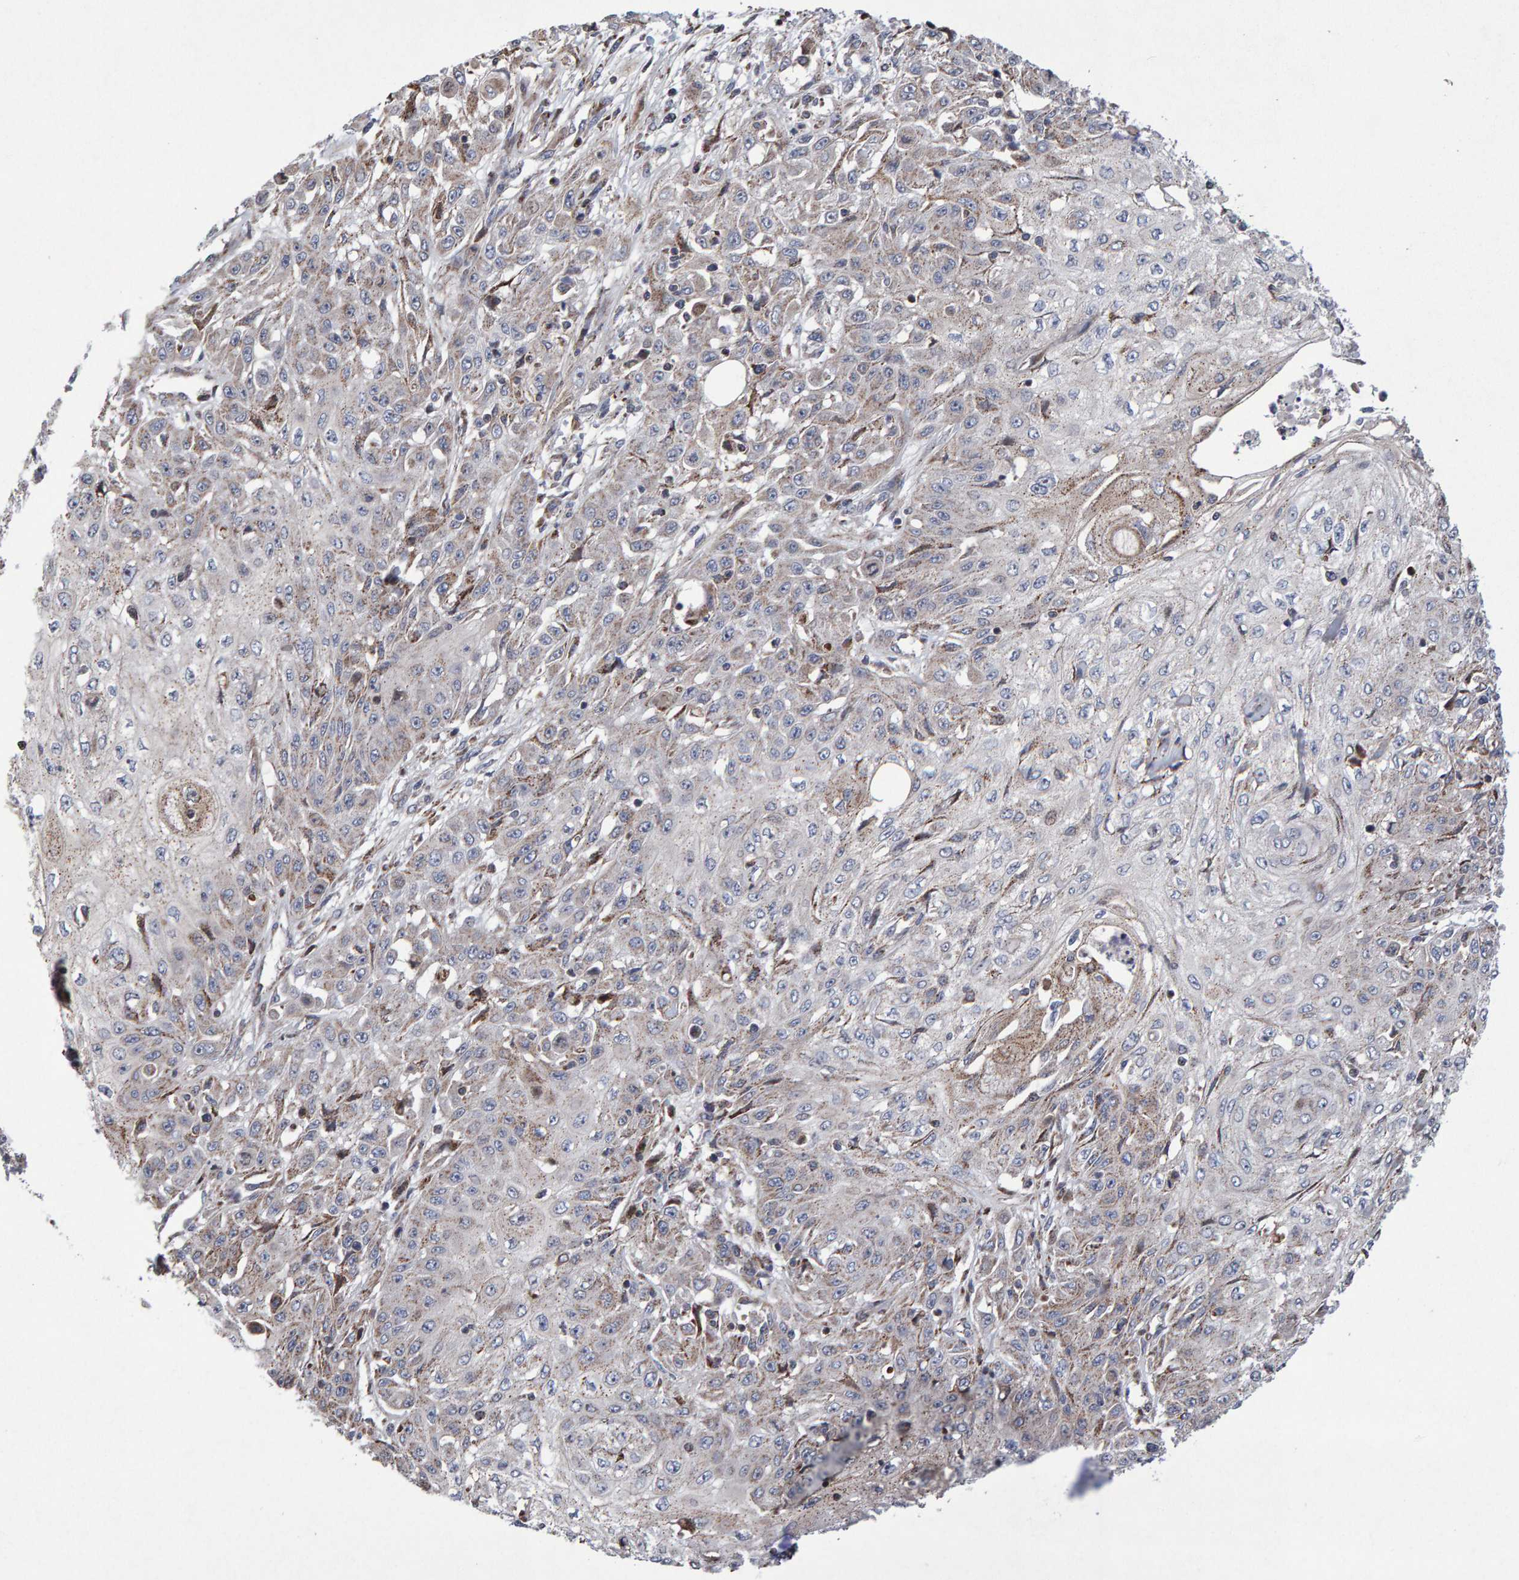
{"staining": {"intensity": "weak", "quantity": "25%-75%", "location": "cytoplasmic/membranous"}, "tissue": "skin cancer", "cell_type": "Tumor cells", "image_type": "cancer", "snomed": [{"axis": "morphology", "description": "Squamous cell carcinoma, NOS"}, {"axis": "morphology", "description": "Squamous cell carcinoma, metastatic, NOS"}, {"axis": "topography", "description": "Skin"}, {"axis": "topography", "description": "Lymph node"}], "caption": "A histopathology image of skin cancer (squamous cell carcinoma) stained for a protein shows weak cytoplasmic/membranous brown staining in tumor cells.", "gene": "PECR", "patient": {"sex": "male", "age": 75}}